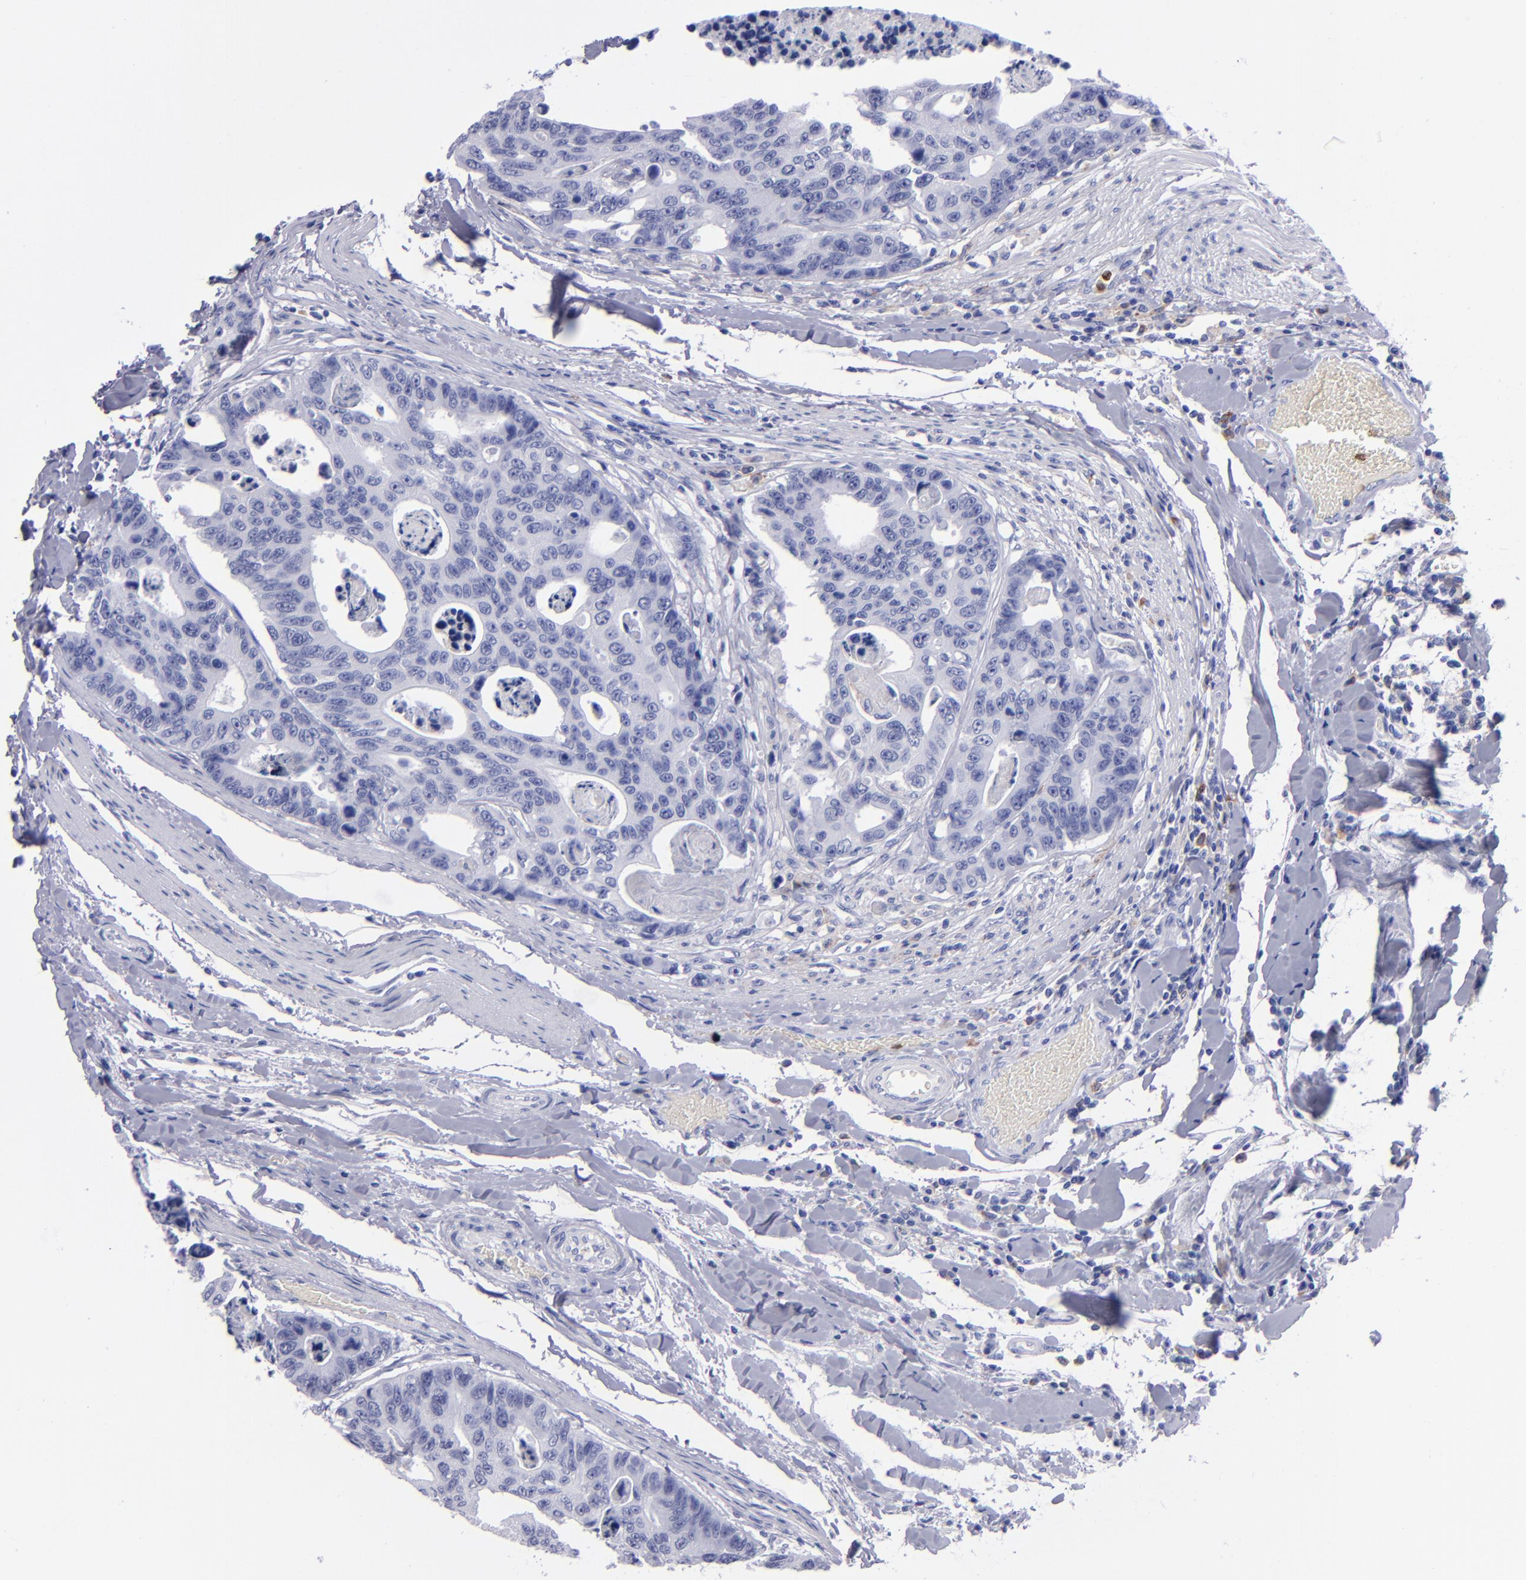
{"staining": {"intensity": "negative", "quantity": "none", "location": "none"}, "tissue": "colorectal cancer", "cell_type": "Tumor cells", "image_type": "cancer", "snomed": [{"axis": "morphology", "description": "Adenocarcinoma, NOS"}, {"axis": "topography", "description": "Colon"}], "caption": "Human colorectal cancer (adenocarcinoma) stained for a protein using IHC demonstrates no positivity in tumor cells.", "gene": "CR1", "patient": {"sex": "female", "age": 86}}